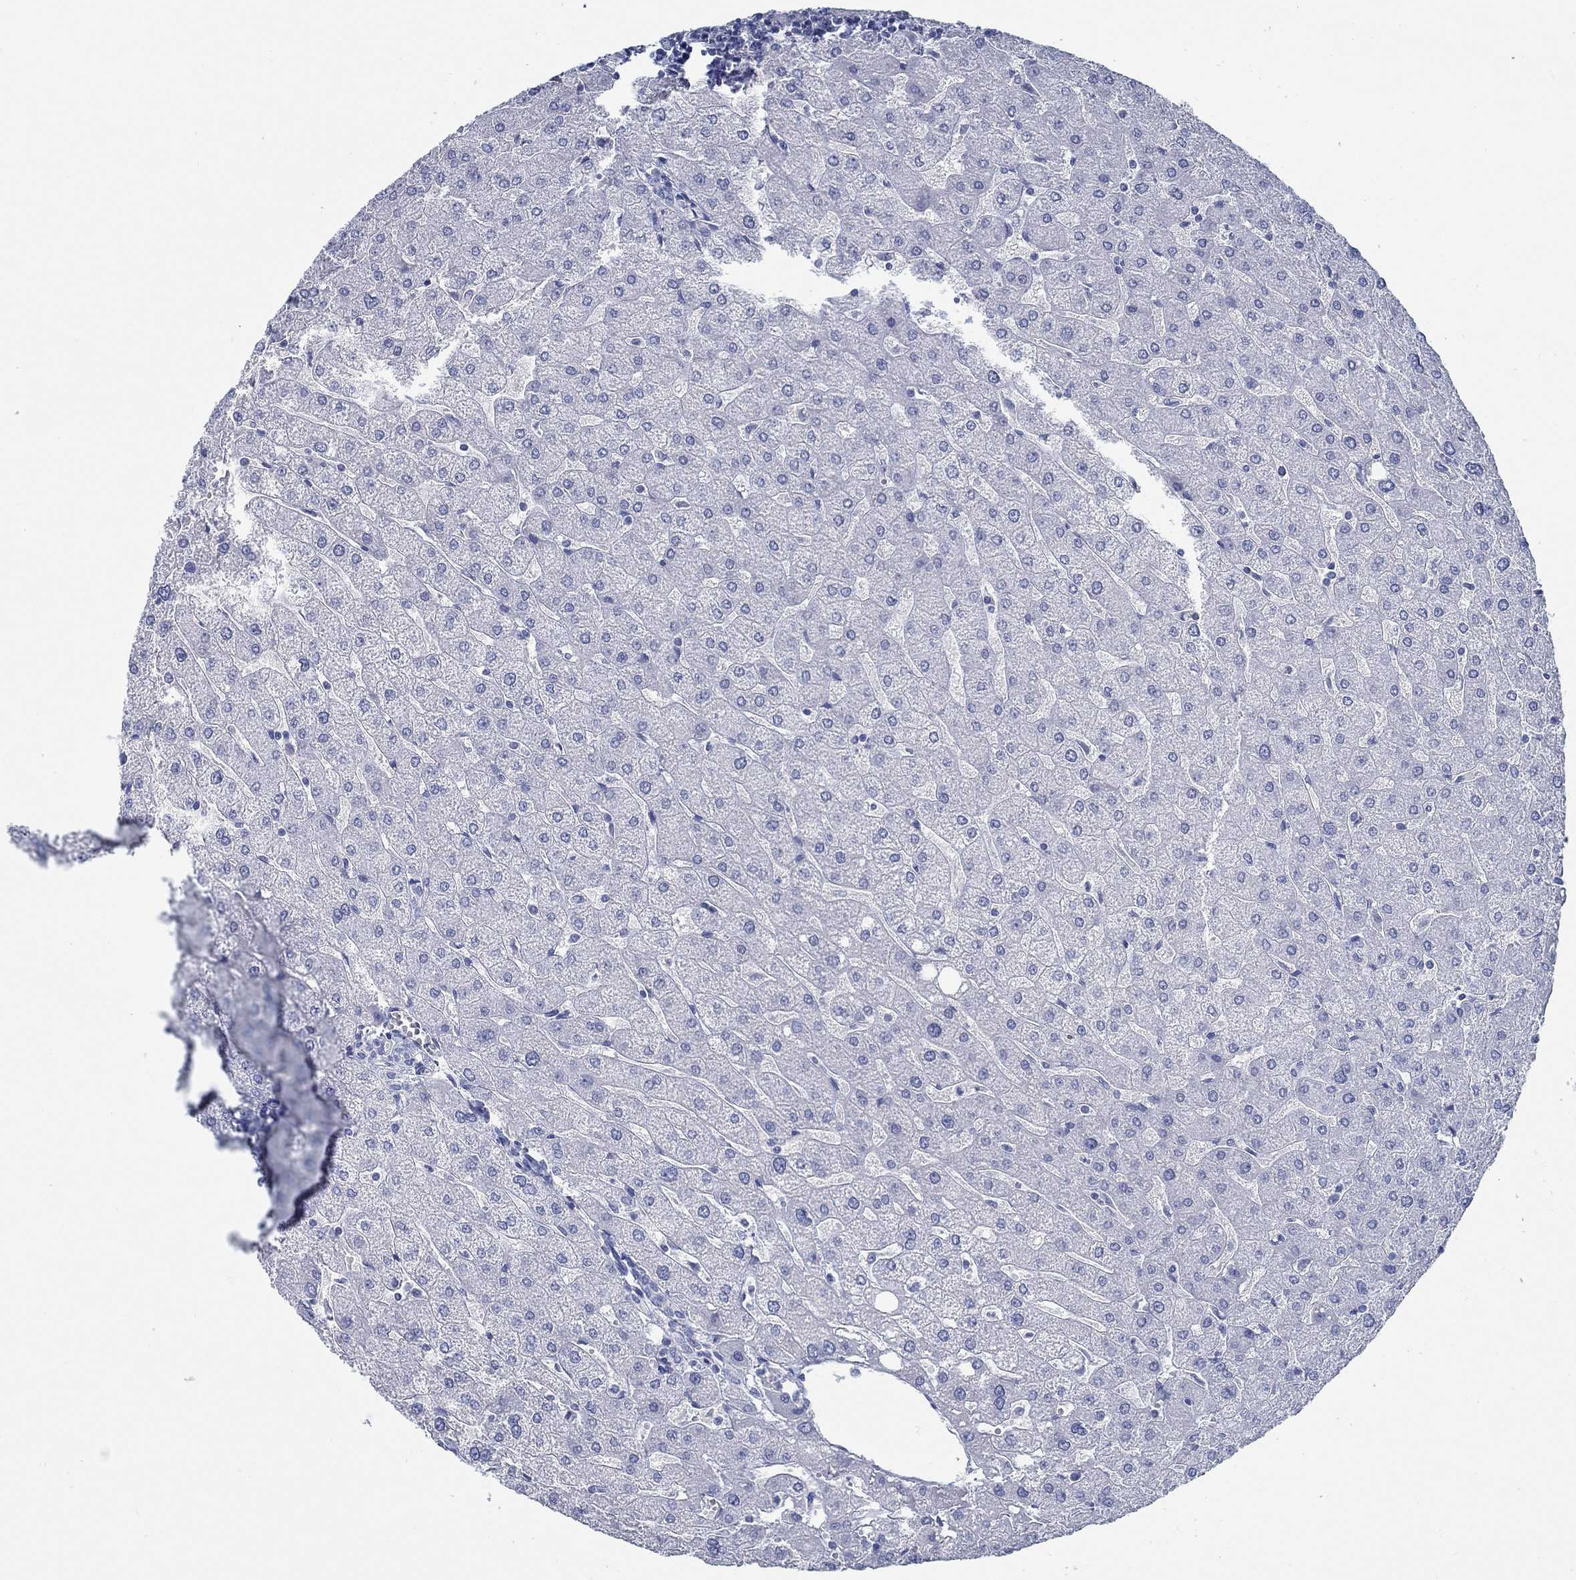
{"staining": {"intensity": "negative", "quantity": "none", "location": "none"}, "tissue": "liver", "cell_type": "Cholangiocytes", "image_type": "normal", "snomed": [{"axis": "morphology", "description": "Normal tissue, NOS"}, {"axis": "topography", "description": "Liver"}], "caption": "This image is of unremarkable liver stained with IHC to label a protein in brown with the nuclei are counter-stained blue. There is no positivity in cholangiocytes.", "gene": "TOMM20L", "patient": {"sex": "male", "age": 67}}